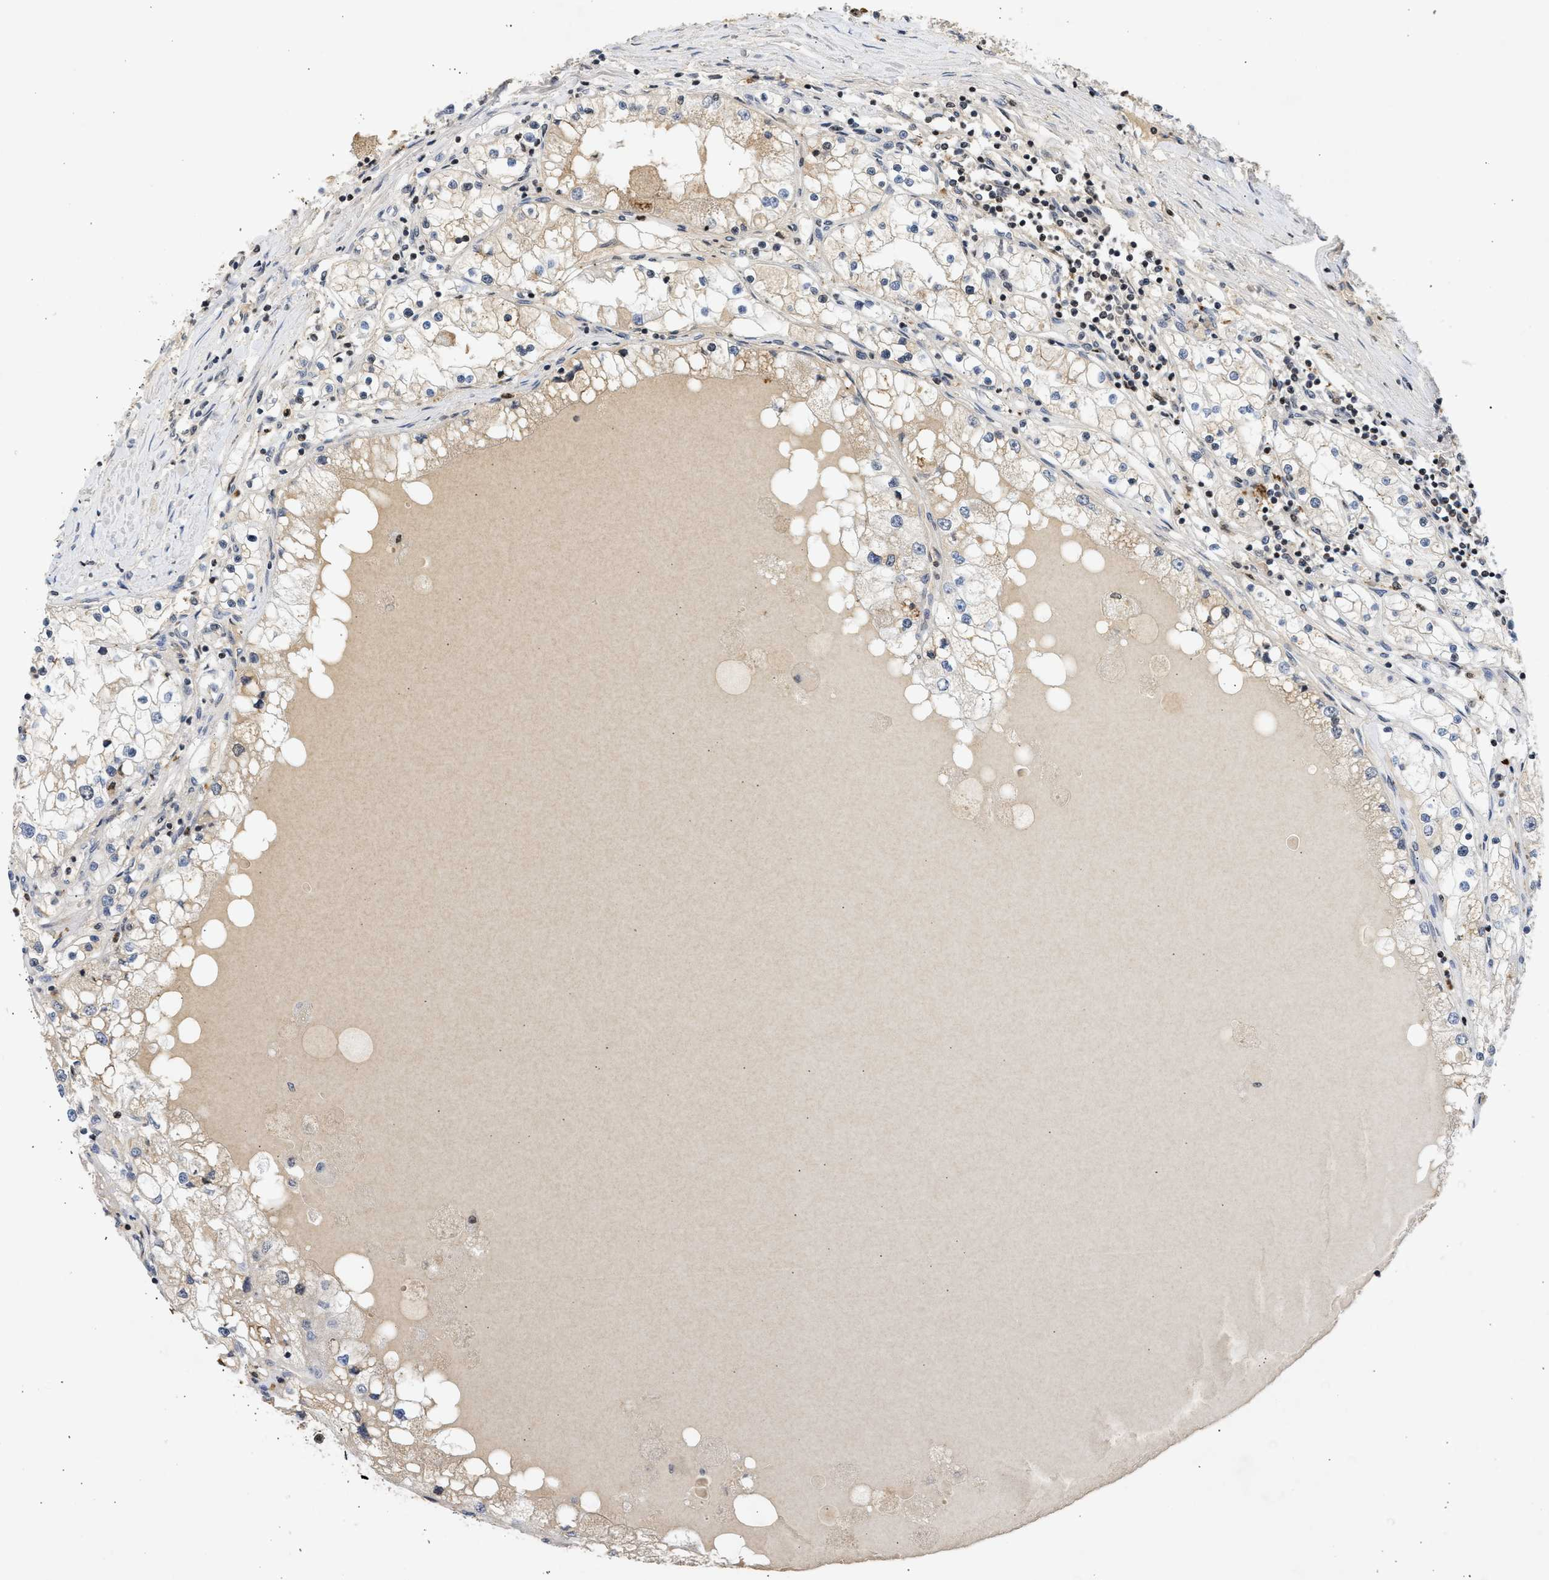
{"staining": {"intensity": "weak", "quantity": "<25%", "location": "cytoplasmic/membranous"}, "tissue": "renal cancer", "cell_type": "Tumor cells", "image_type": "cancer", "snomed": [{"axis": "morphology", "description": "Adenocarcinoma, NOS"}, {"axis": "topography", "description": "Kidney"}], "caption": "Immunohistochemistry (IHC) micrograph of neoplastic tissue: renal adenocarcinoma stained with DAB reveals no significant protein positivity in tumor cells. (DAB (3,3'-diaminobenzidine) IHC, high magnification).", "gene": "ENSG00000142539", "patient": {"sex": "male", "age": 68}}